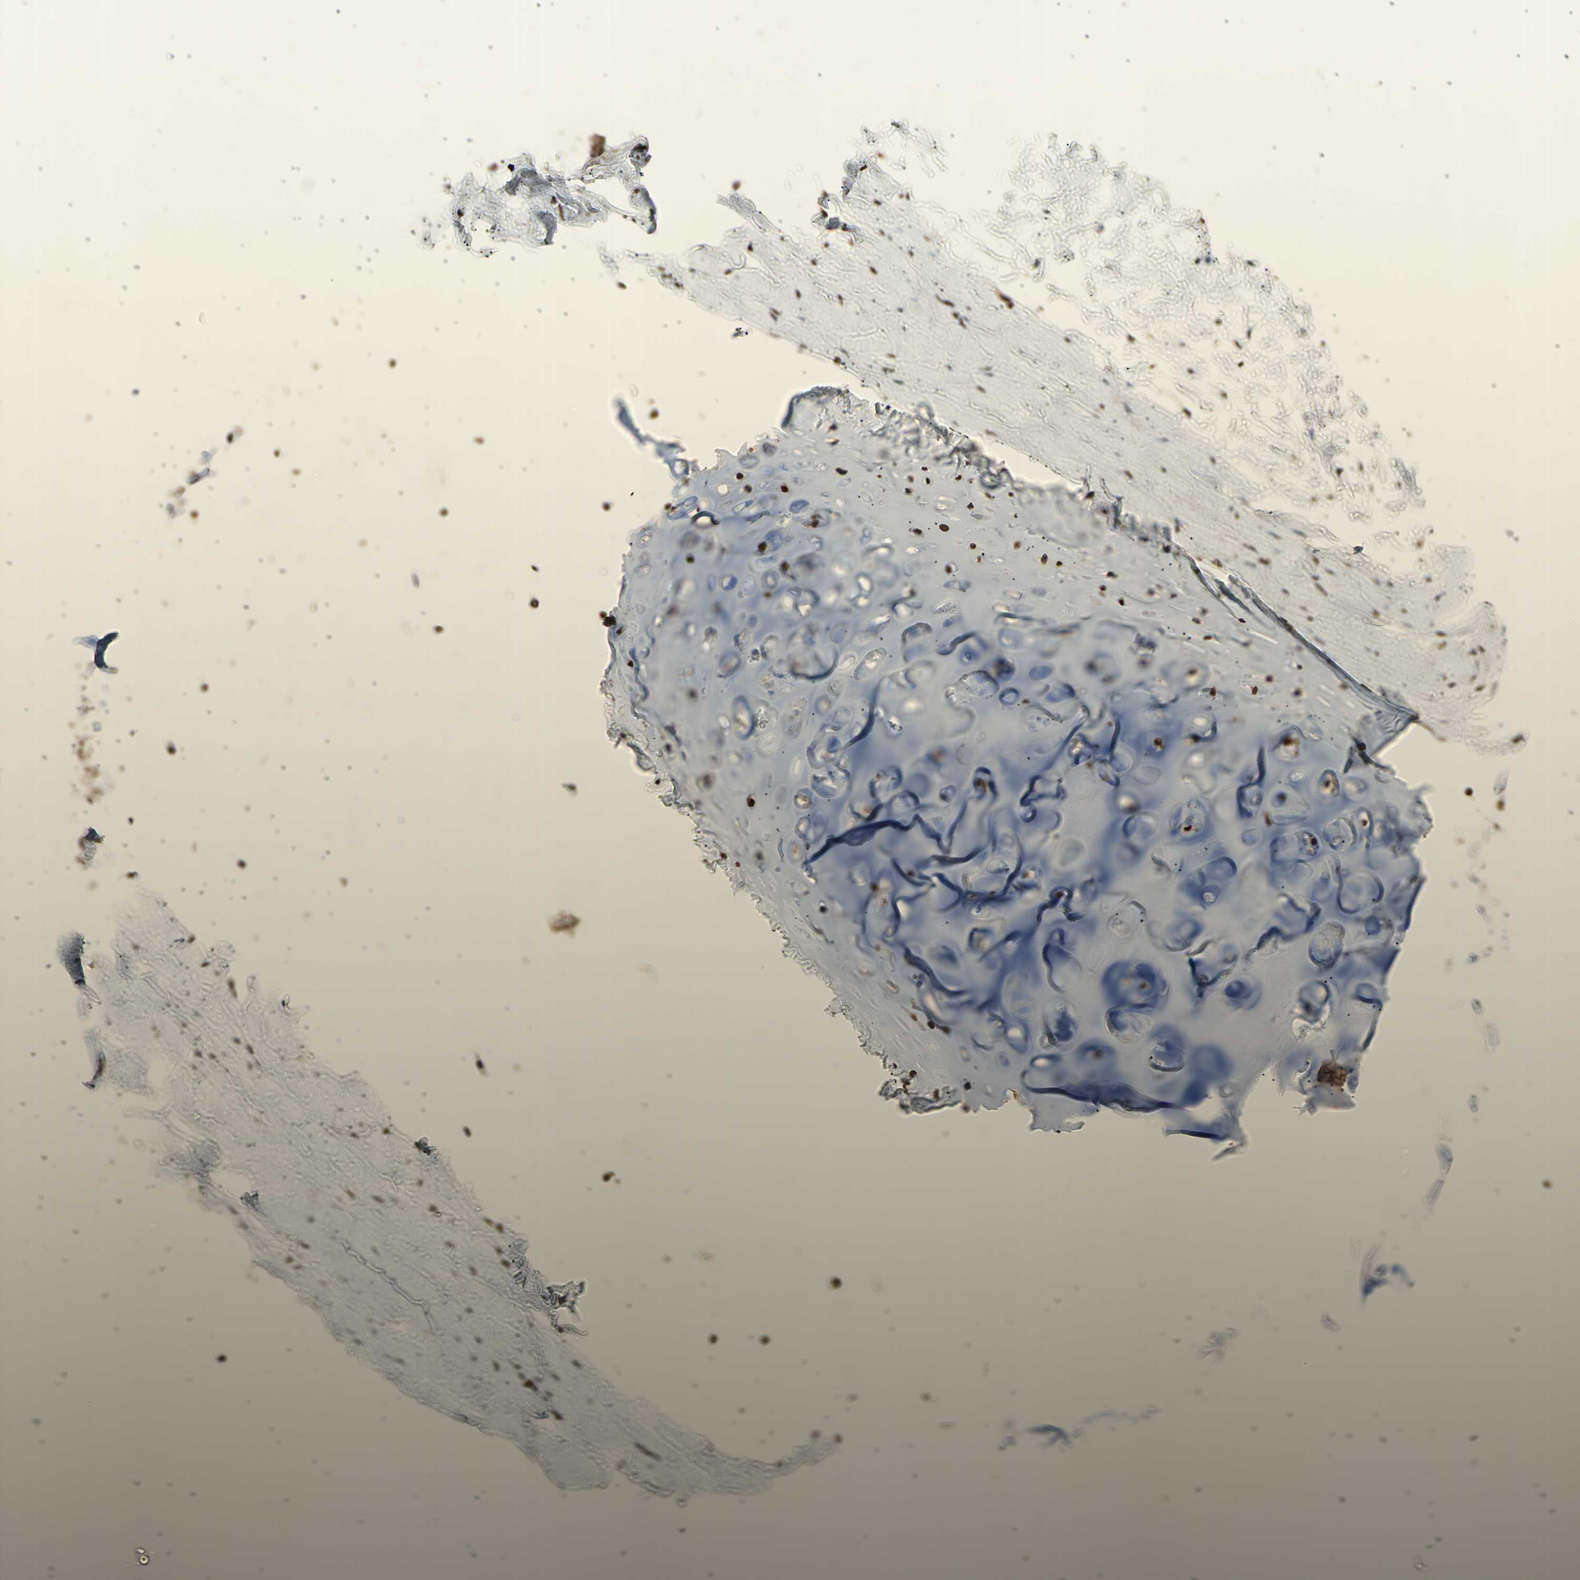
{"staining": {"intensity": "moderate", "quantity": ">75%", "location": "nuclear"}, "tissue": "adipose tissue", "cell_type": "Adipocytes", "image_type": "normal", "snomed": [{"axis": "morphology", "description": "Normal tissue, NOS"}, {"axis": "topography", "description": "Bronchus"}], "caption": "About >75% of adipocytes in benign human adipose tissue reveal moderate nuclear protein expression as visualized by brown immunohistochemical staining.", "gene": "ANAPC7", "patient": {"sex": "female", "age": 73}}